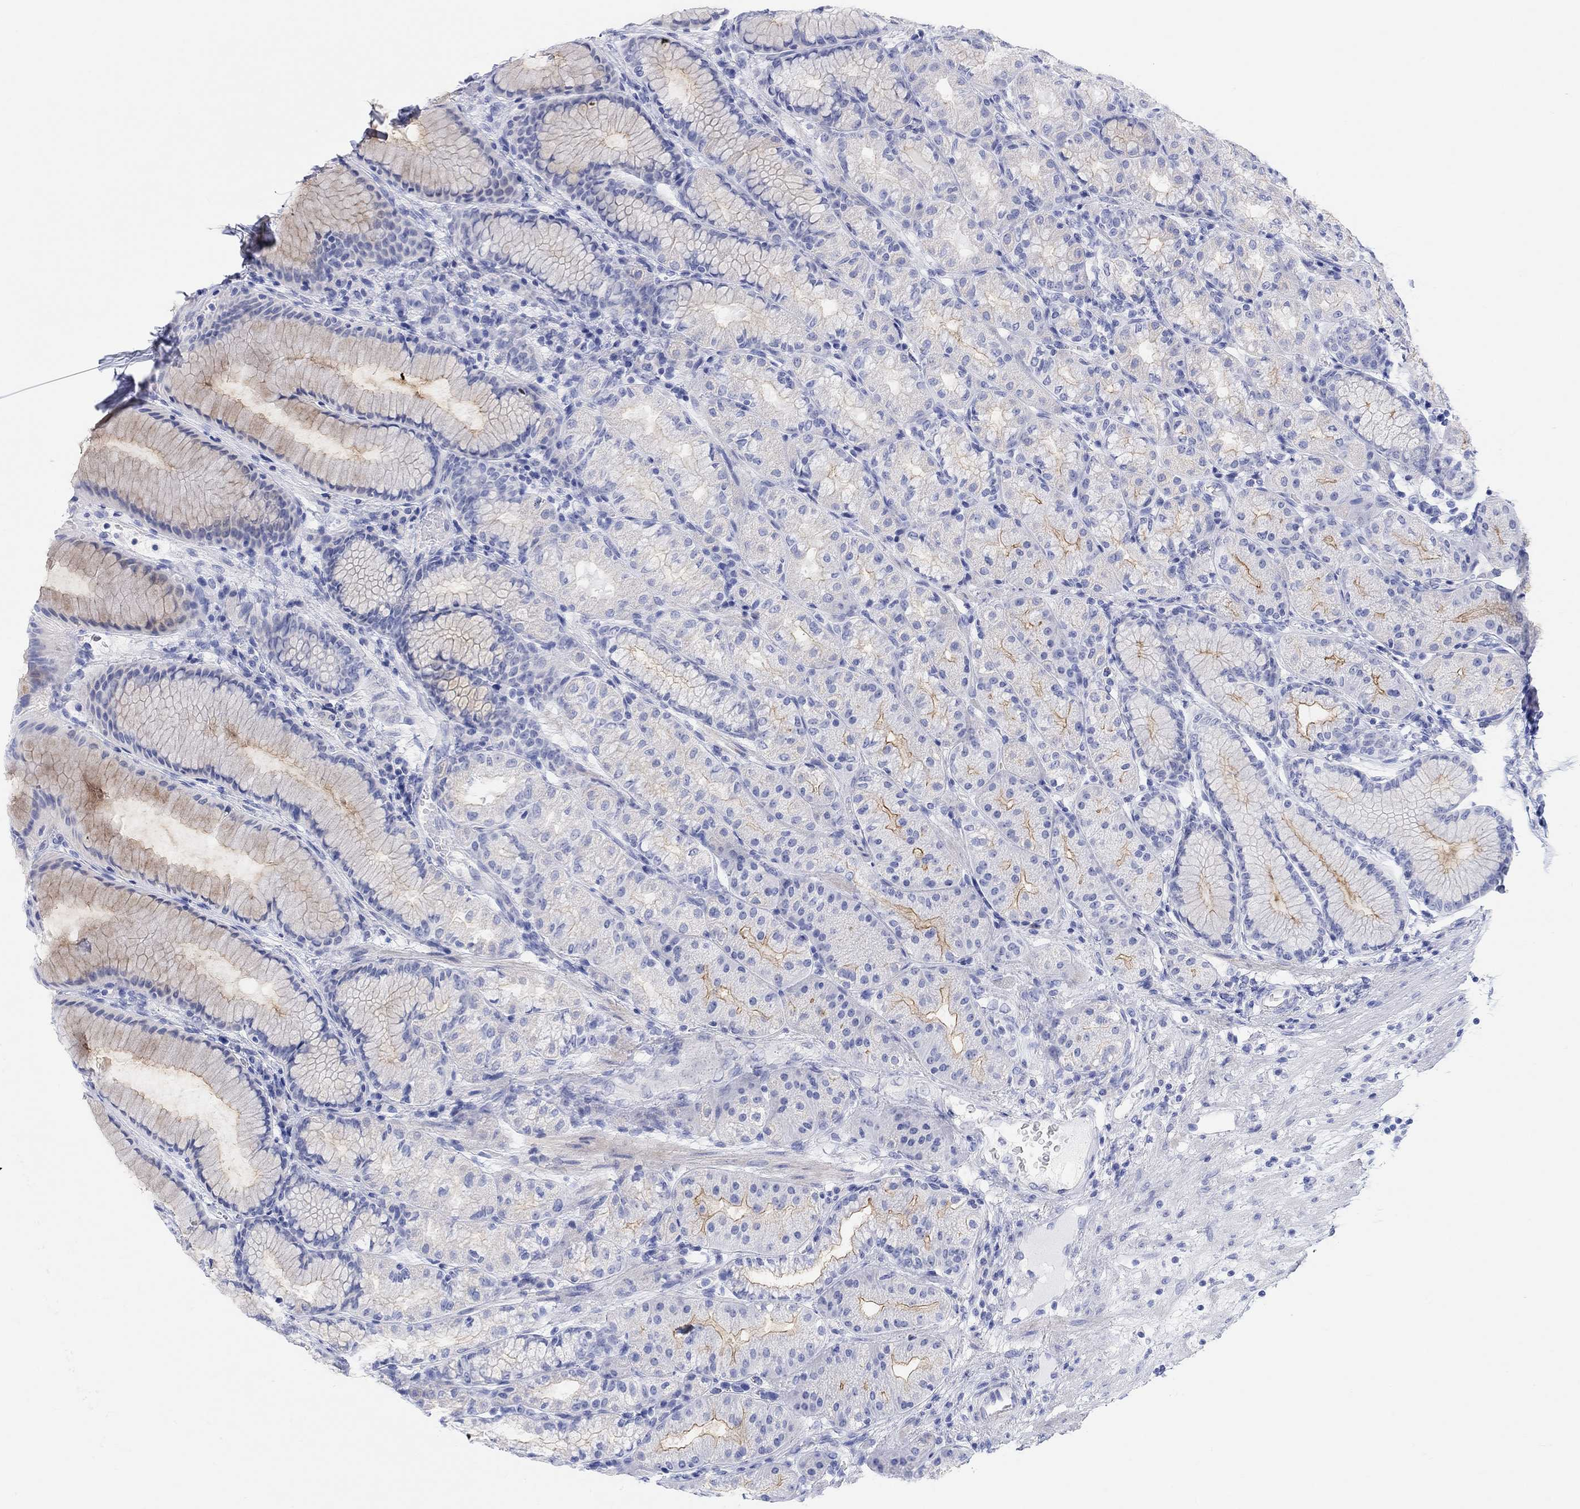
{"staining": {"intensity": "moderate", "quantity": "<25%", "location": "cytoplasmic/membranous"}, "tissue": "stomach", "cell_type": "Glandular cells", "image_type": "normal", "snomed": [{"axis": "morphology", "description": "Normal tissue, NOS"}, {"axis": "morphology", "description": "Adenocarcinoma, NOS"}, {"axis": "topography", "description": "Stomach"}], "caption": "This is a photomicrograph of immunohistochemistry (IHC) staining of unremarkable stomach, which shows moderate expression in the cytoplasmic/membranous of glandular cells.", "gene": "XIRP2", "patient": {"sex": "female", "age": 79}}